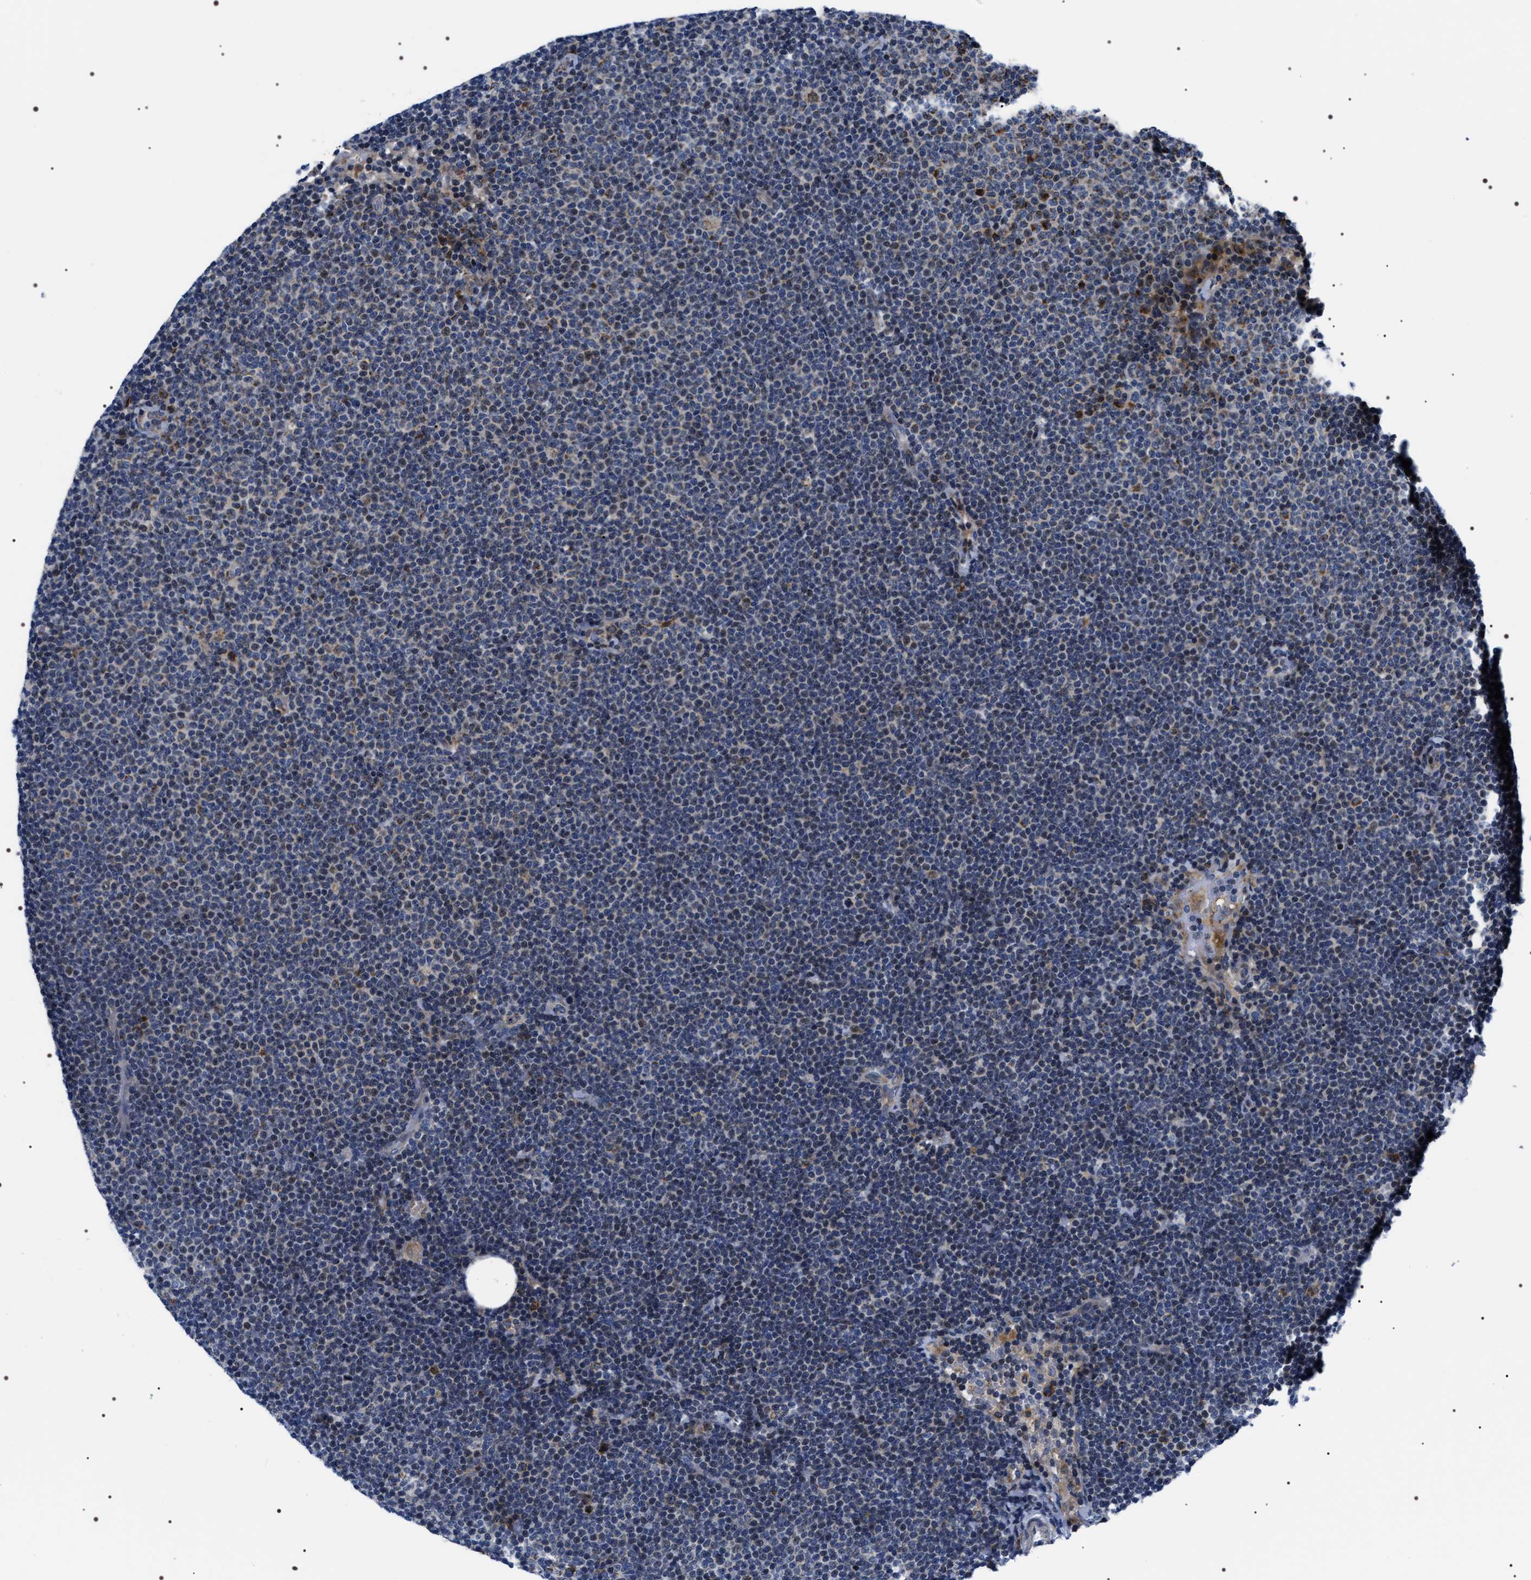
{"staining": {"intensity": "weak", "quantity": "<25%", "location": "cytoplasmic/membranous"}, "tissue": "lymphoma", "cell_type": "Tumor cells", "image_type": "cancer", "snomed": [{"axis": "morphology", "description": "Malignant lymphoma, non-Hodgkin's type, Low grade"}, {"axis": "topography", "description": "Lymph node"}], "caption": "The photomicrograph shows no staining of tumor cells in lymphoma.", "gene": "NTMT1", "patient": {"sex": "female", "age": 53}}